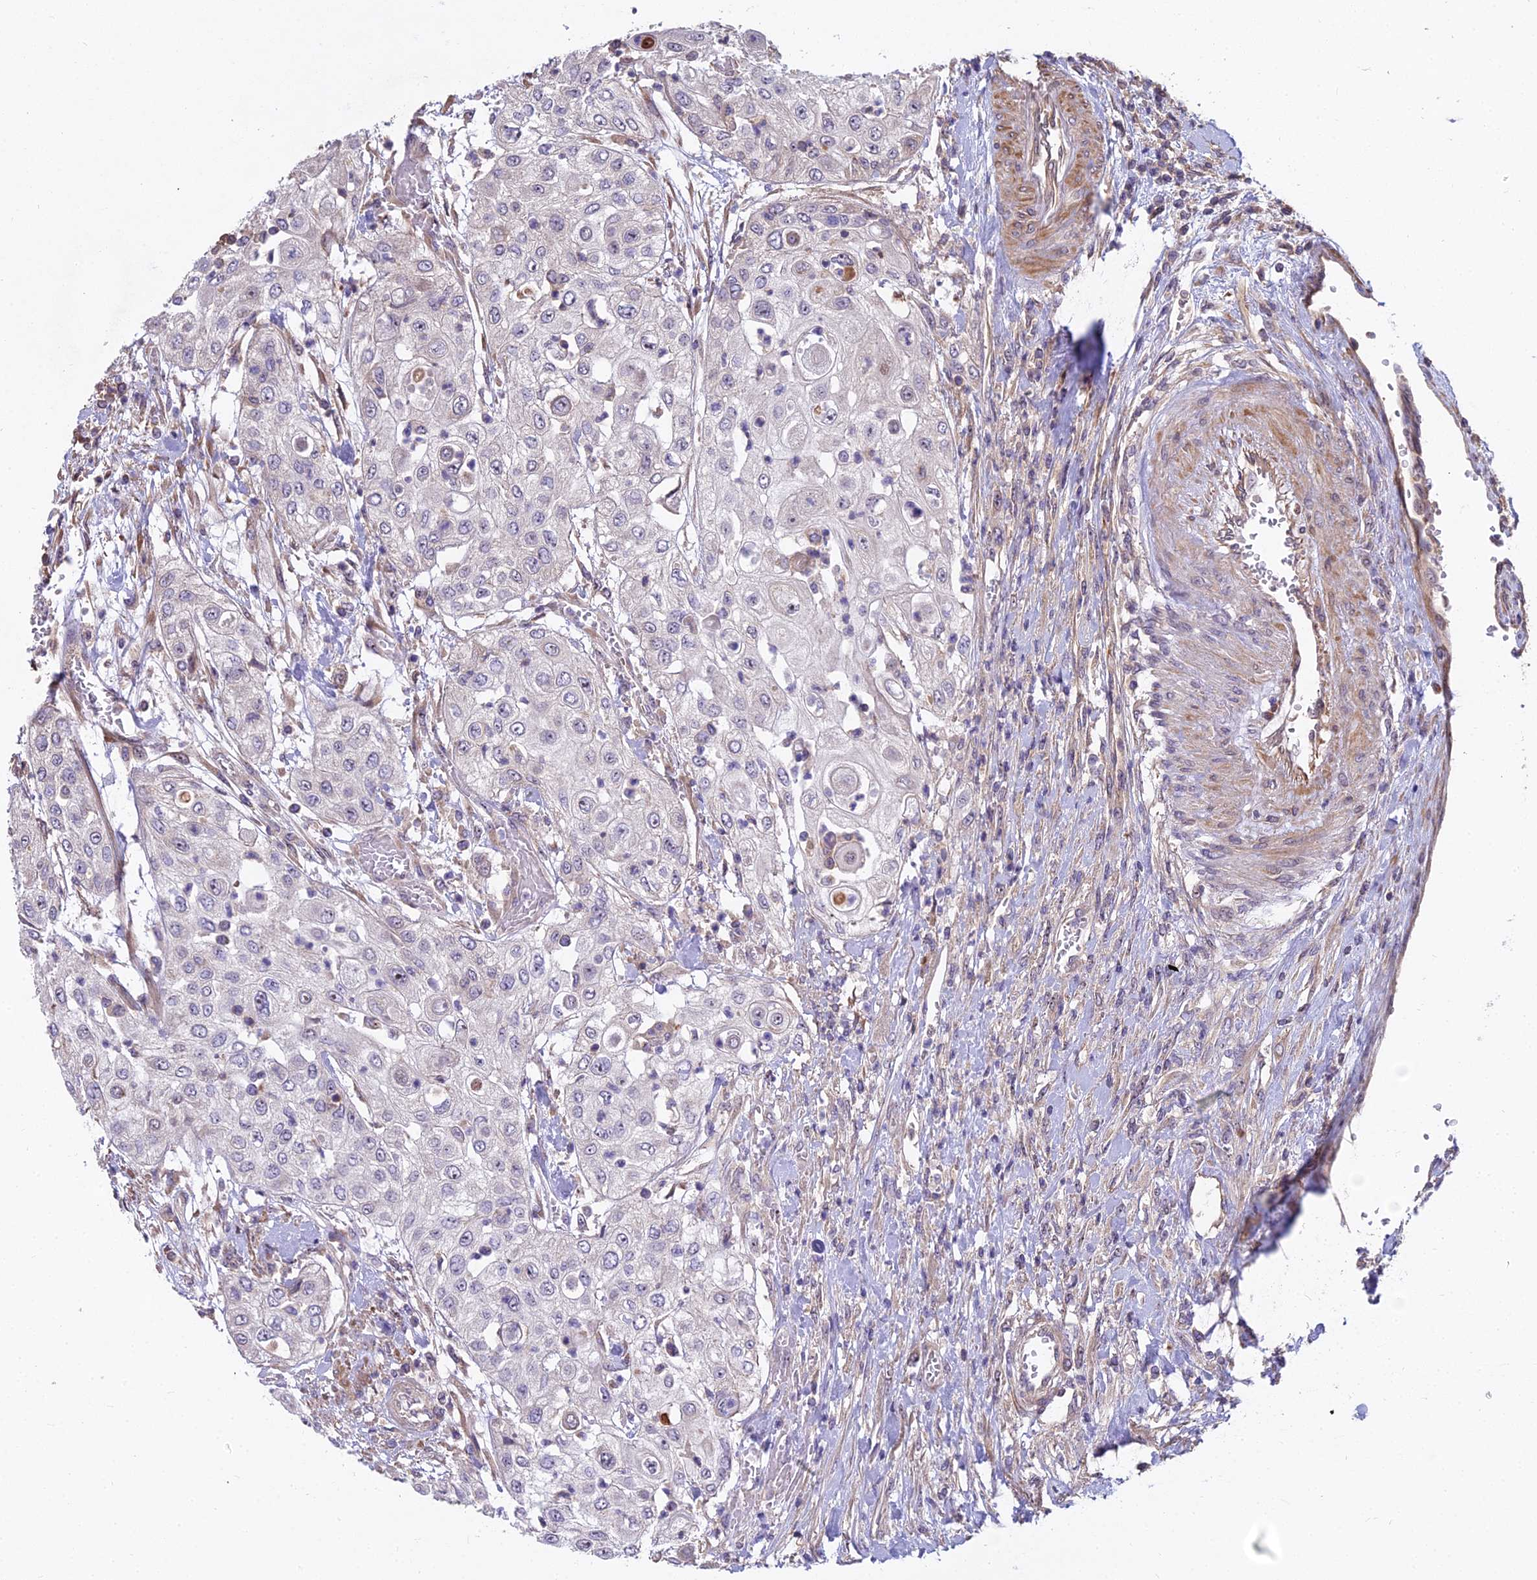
{"staining": {"intensity": "negative", "quantity": "none", "location": "none"}, "tissue": "urothelial cancer", "cell_type": "Tumor cells", "image_type": "cancer", "snomed": [{"axis": "morphology", "description": "Urothelial carcinoma, High grade"}, {"axis": "topography", "description": "Urinary bladder"}], "caption": "Immunohistochemistry (IHC) micrograph of neoplastic tissue: high-grade urothelial carcinoma stained with DAB (3,3'-diaminobenzidine) demonstrates no significant protein staining in tumor cells.", "gene": "TCEA3", "patient": {"sex": "female", "age": 79}}